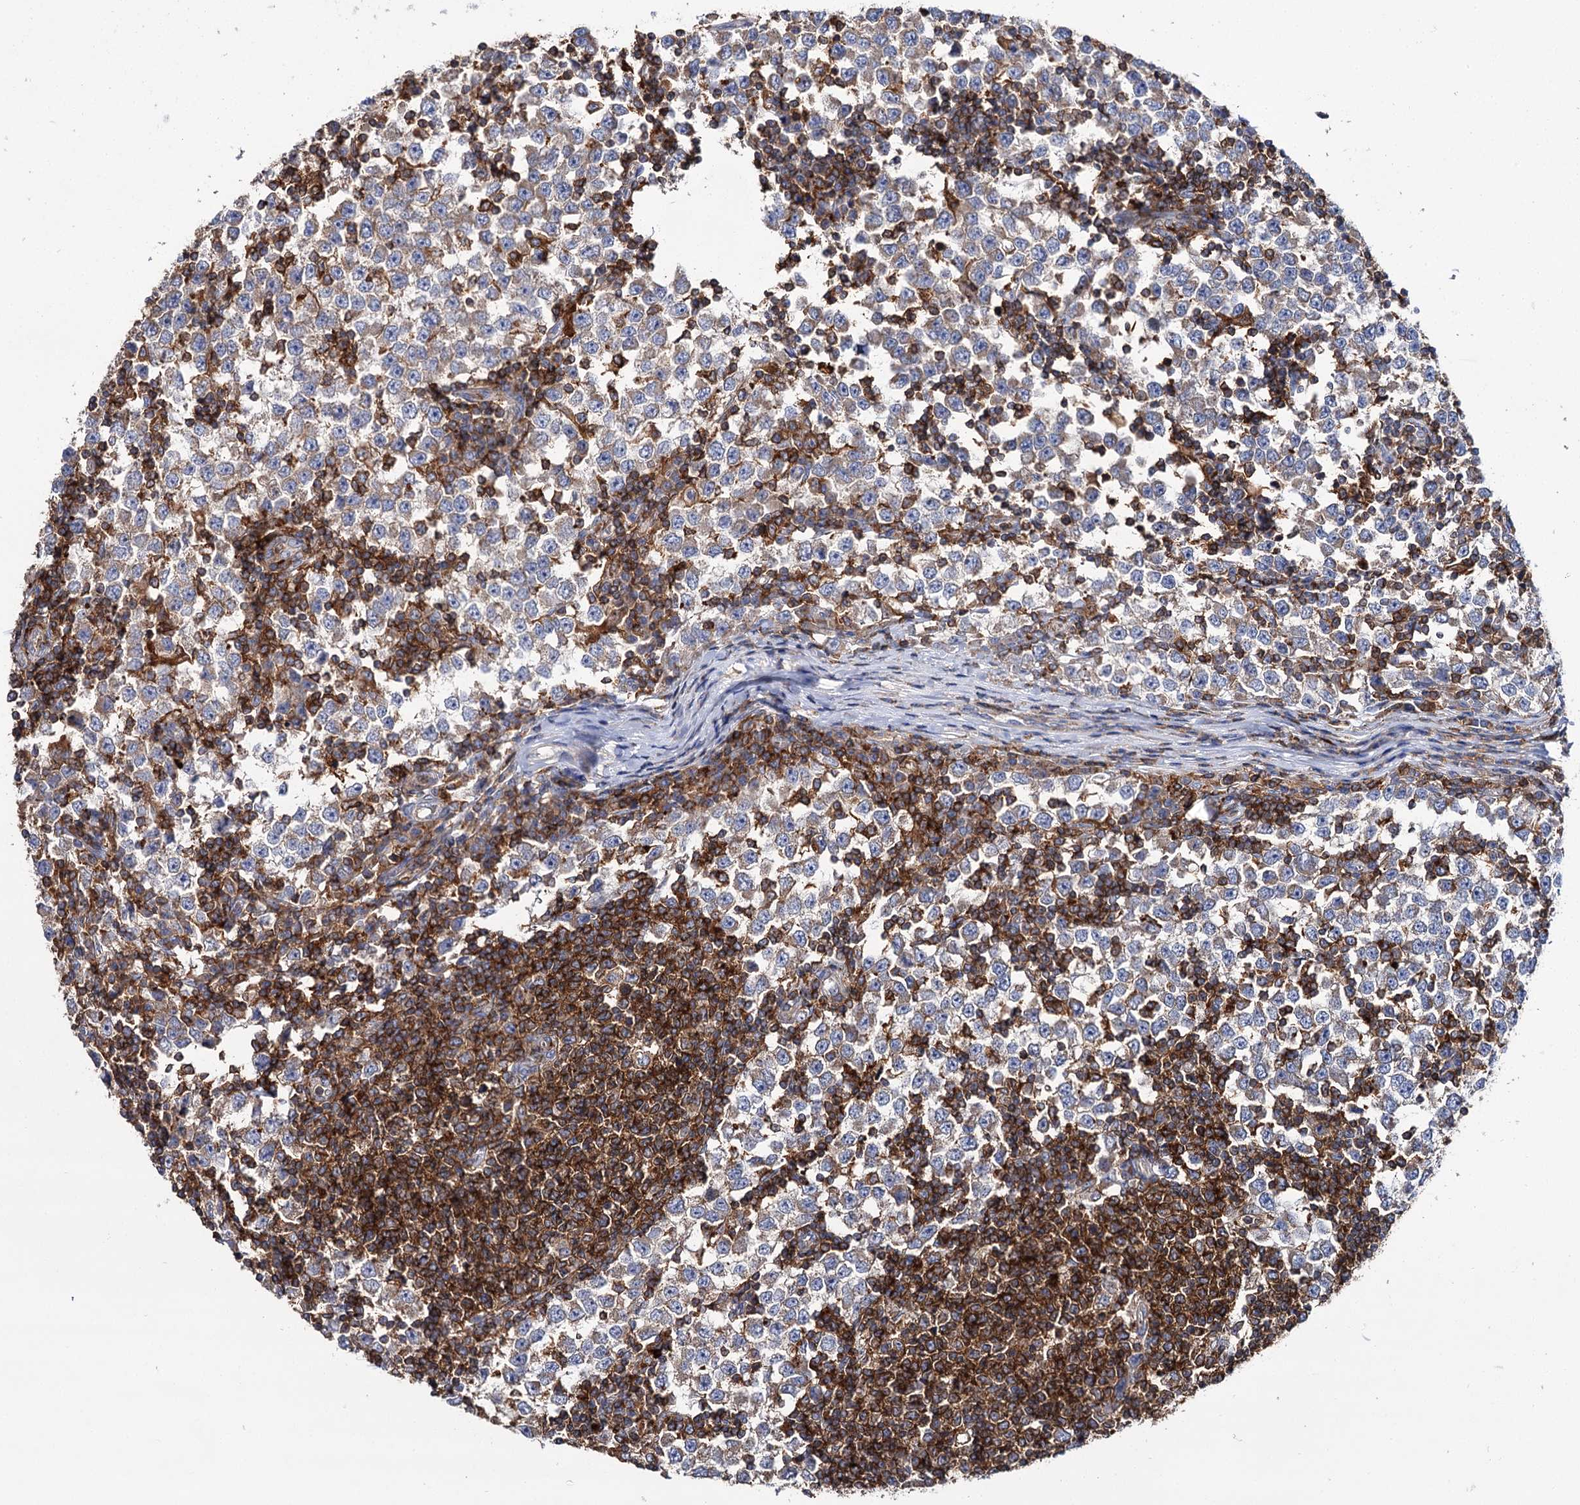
{"staining": {"intensity": "moderate", "quantity": ">75%", "location": "cytoplasmic/membranous"}, "tissue": "testis cancer", "cell_type": "Tumor cells", "image_type": "cancer", "snomed": [{"axis": "morphology", "description": "Seminoma, NOS"}, {"axis": "topography", "description": "Testis"}], "caption": "This micrograph reveals seminoma (testis) stained with IHC to label a protein in brown. The cytoplasmic/membranous of tumor cells show moderate positivity for the protein. Nuclei are counter-stained blue.", "gene": "UBASH3B", "patient": {"sex": "male", "age": 65}}